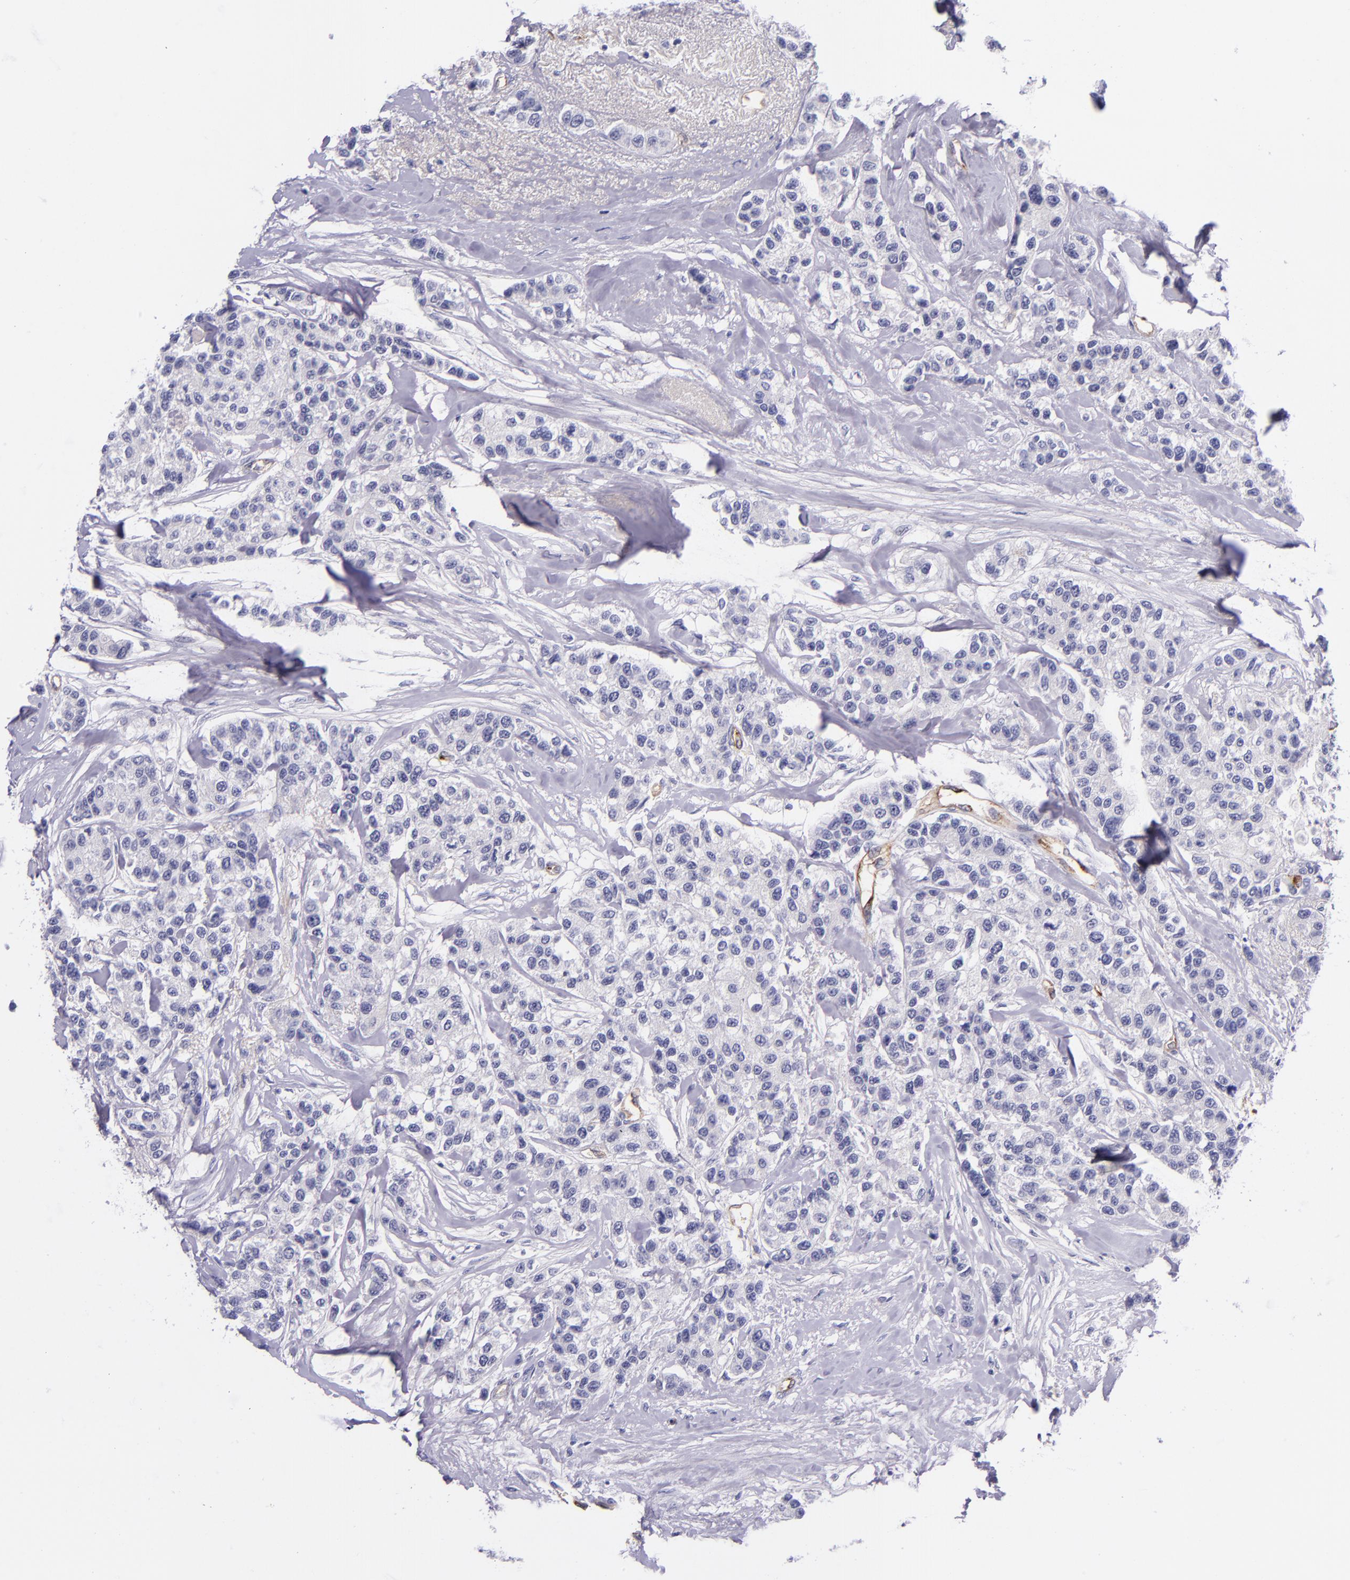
{"staining": {"intensity": "negative", "quantity": "none", "location": "none"}, "tissue": "breast cancer", "cell_type": "Tumor cells", "image_type": "cancer", "snomed": [{"axis": "morphology", "description": "Duct carcinoma"}, {"axis": "topography", "description": "Breast"}], "caption": "High power microscopy image of an immunohistochemistry (IHC) histopathology image of breast cancer (invasive ductal carcinoma), revealing no significant expression in tumor cells. (DAB (3,3'-diaminobenzidine) IHC visualized using brightfield microscopy, high magnification).", "gene": "NOS3", "patient": {"sex": "female", "age": 51}}